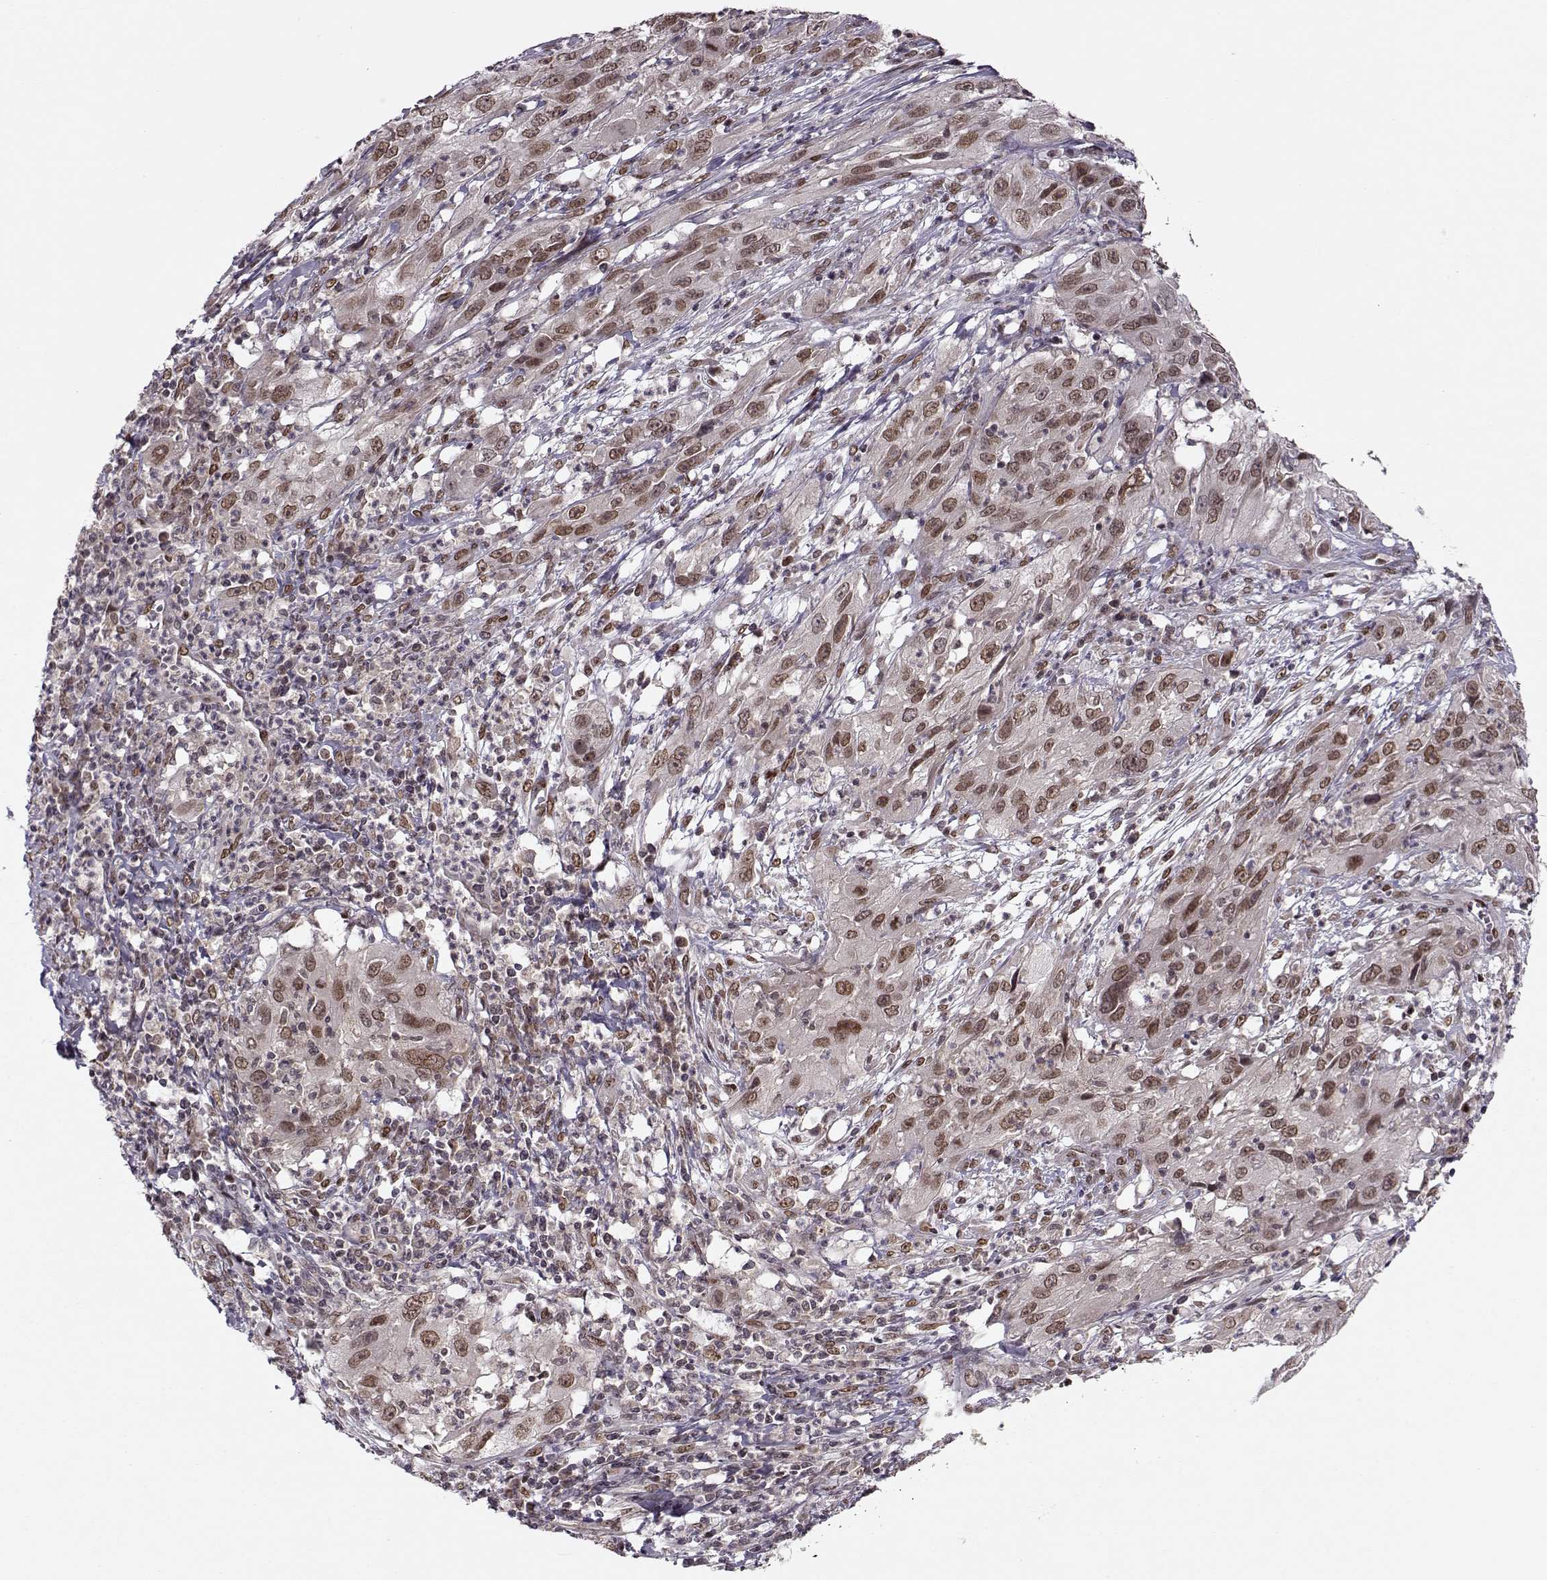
{"staining": {"intensity": "moderate", "quantity": ">75%", "location": "nuclear"}, "tissue": "cervical cancer", "cell_type": "Tumor cells", "image_type": "cancer", "snomed": [{"axis": "morphology", "description": "Squamous cell carcinoma, NOS"}, {"axis": "topography", "description": "Cervix"}], "caption": "IHC of cervical squamous cell carcinoma demonstrates medium levels of moderate nuclear expression in approximately >75% of tumor cells. (IHC, brightfield microscopy, high magnification).", "gene": "RAI1", "patient": {"sex": "female", "age": 32}}